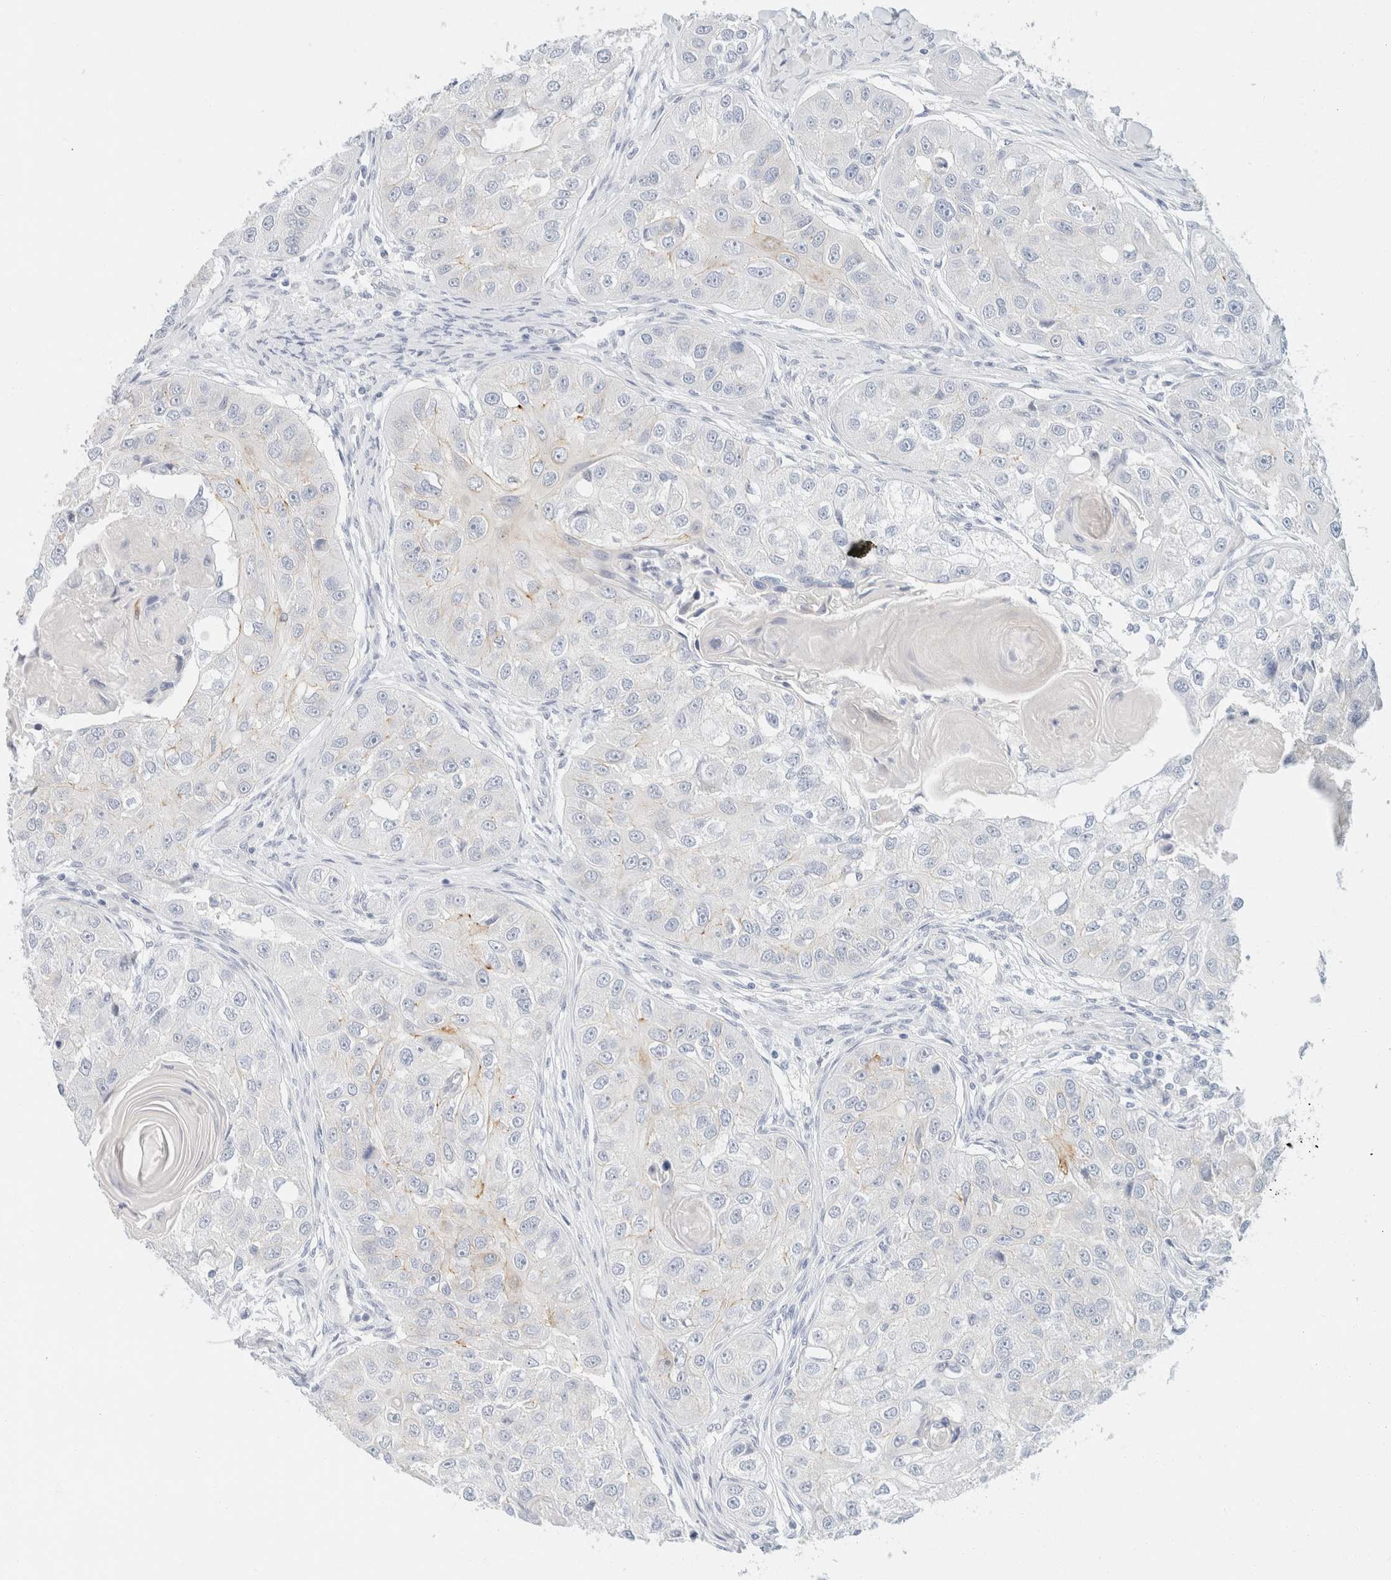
{"staining": {"intensity": "negative", "quantity": "none", "location": "none"}, "tissue": "head and neck cancer", "cell_type": "Tumor cells", "image_type": "cancer", "snomed": [{"axis": "morphology", "description": "Normal tissue, NOS"}, {"axis": "morphology", "description": "Squamous cell carcinoma, NOS"}, {"axis": "topography", "description": "Skeletal muscle"}, {"axis": "topography", "description": "Head-Neck"}], "caption": "Photomicrograph shows no protein positivity in tumor cells of head and neck cancer (squamous cell carcinoma) tissue.", "gene": "KRT20", "patient": {"sex": "male", "age": 51}}